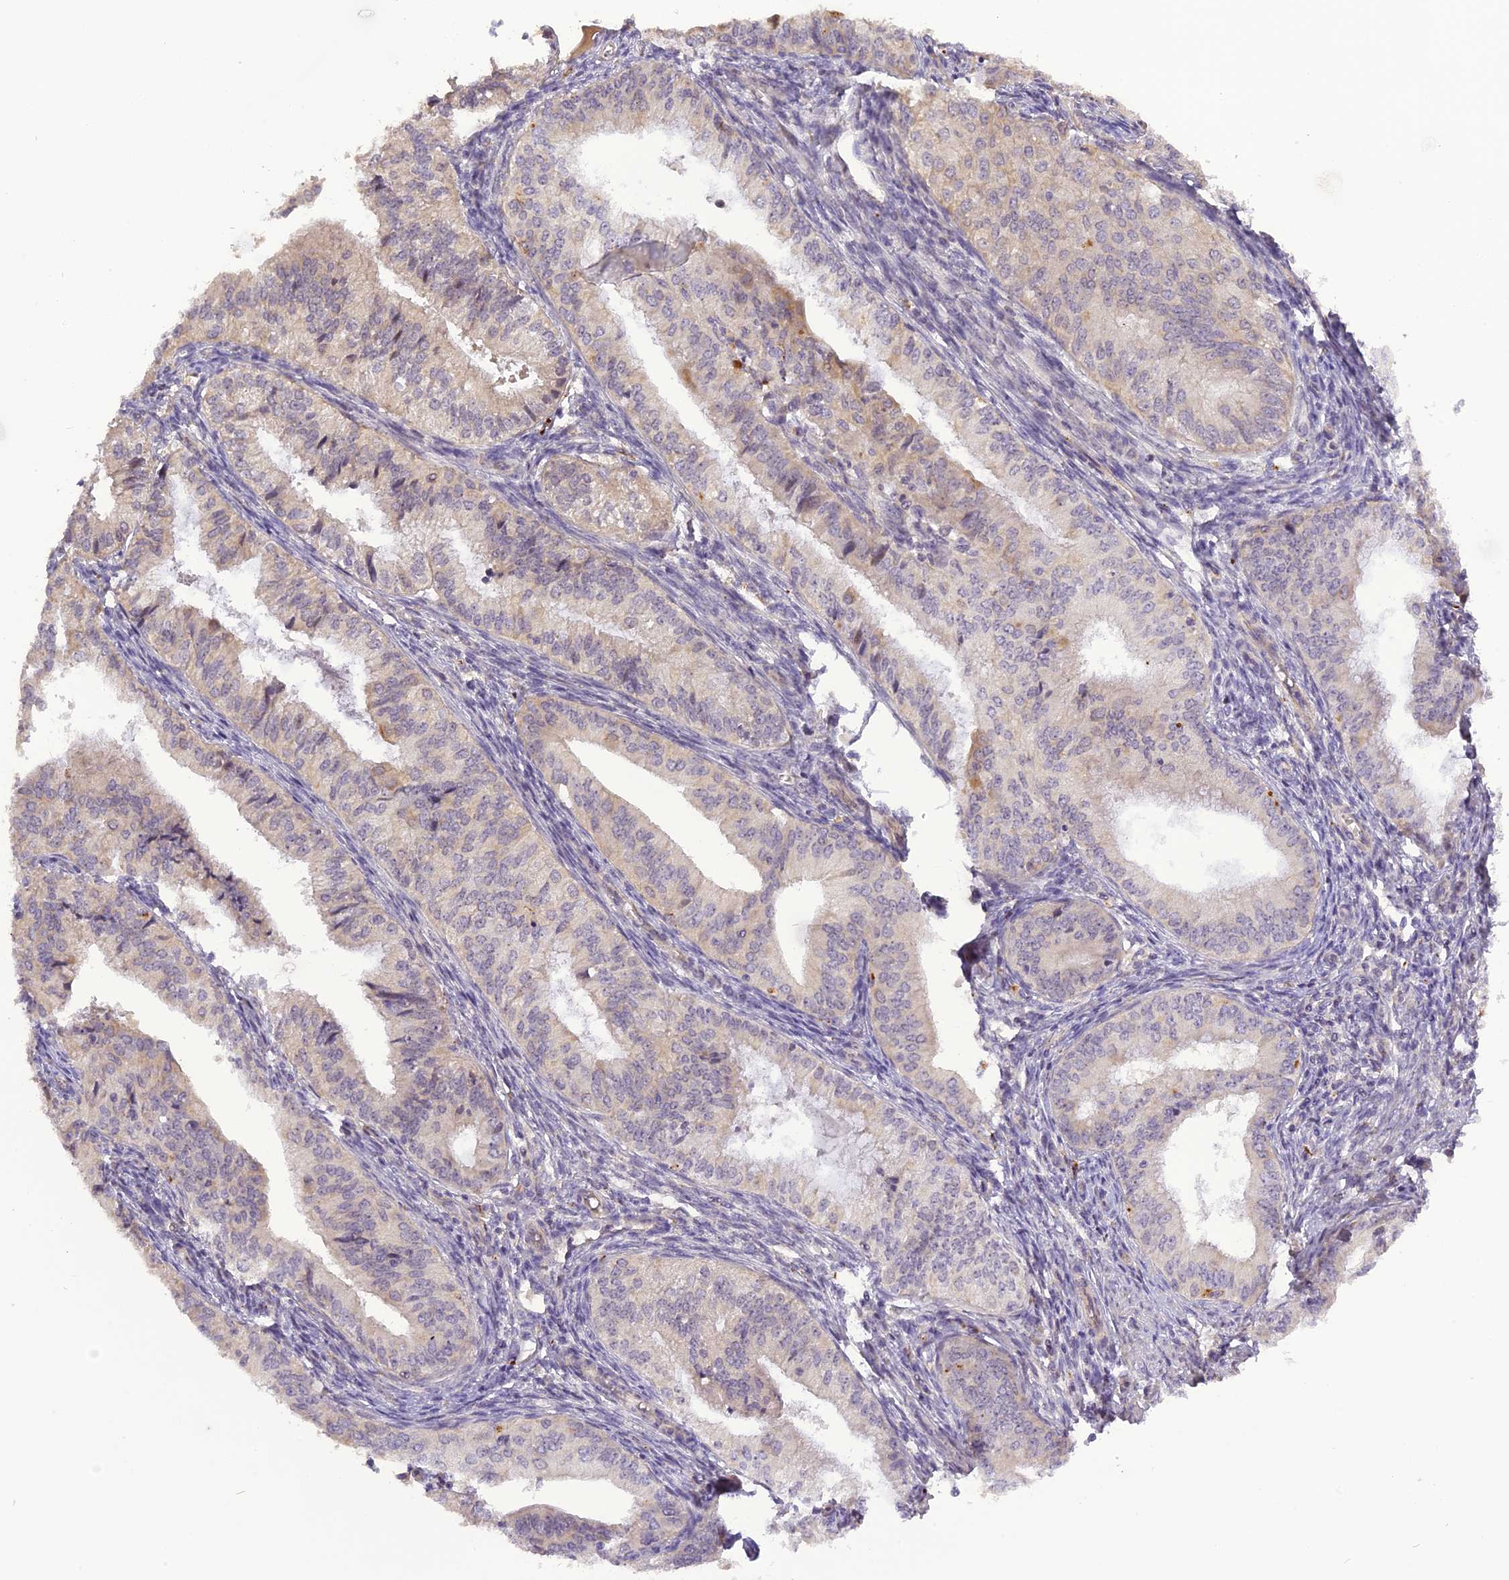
{"staining": {"intensity": "negative", "quantity": "none", "location": "none"}, "tissue": "endometrial cancer", "cell_type": "Tumor cells", "image_type": "cancer", "snomed": [{"axis": "morphology", "description": "Adenocarcinoma, NOS"}, {"axis": "topography", "description": "Endometrium"}], "caption": "Immunohistochemistry of endometrial adenocarcinoma reveals no positivity in tumor cells.", "gene": "FNIP2", "patient": {"sex": "female", "age": 50}}